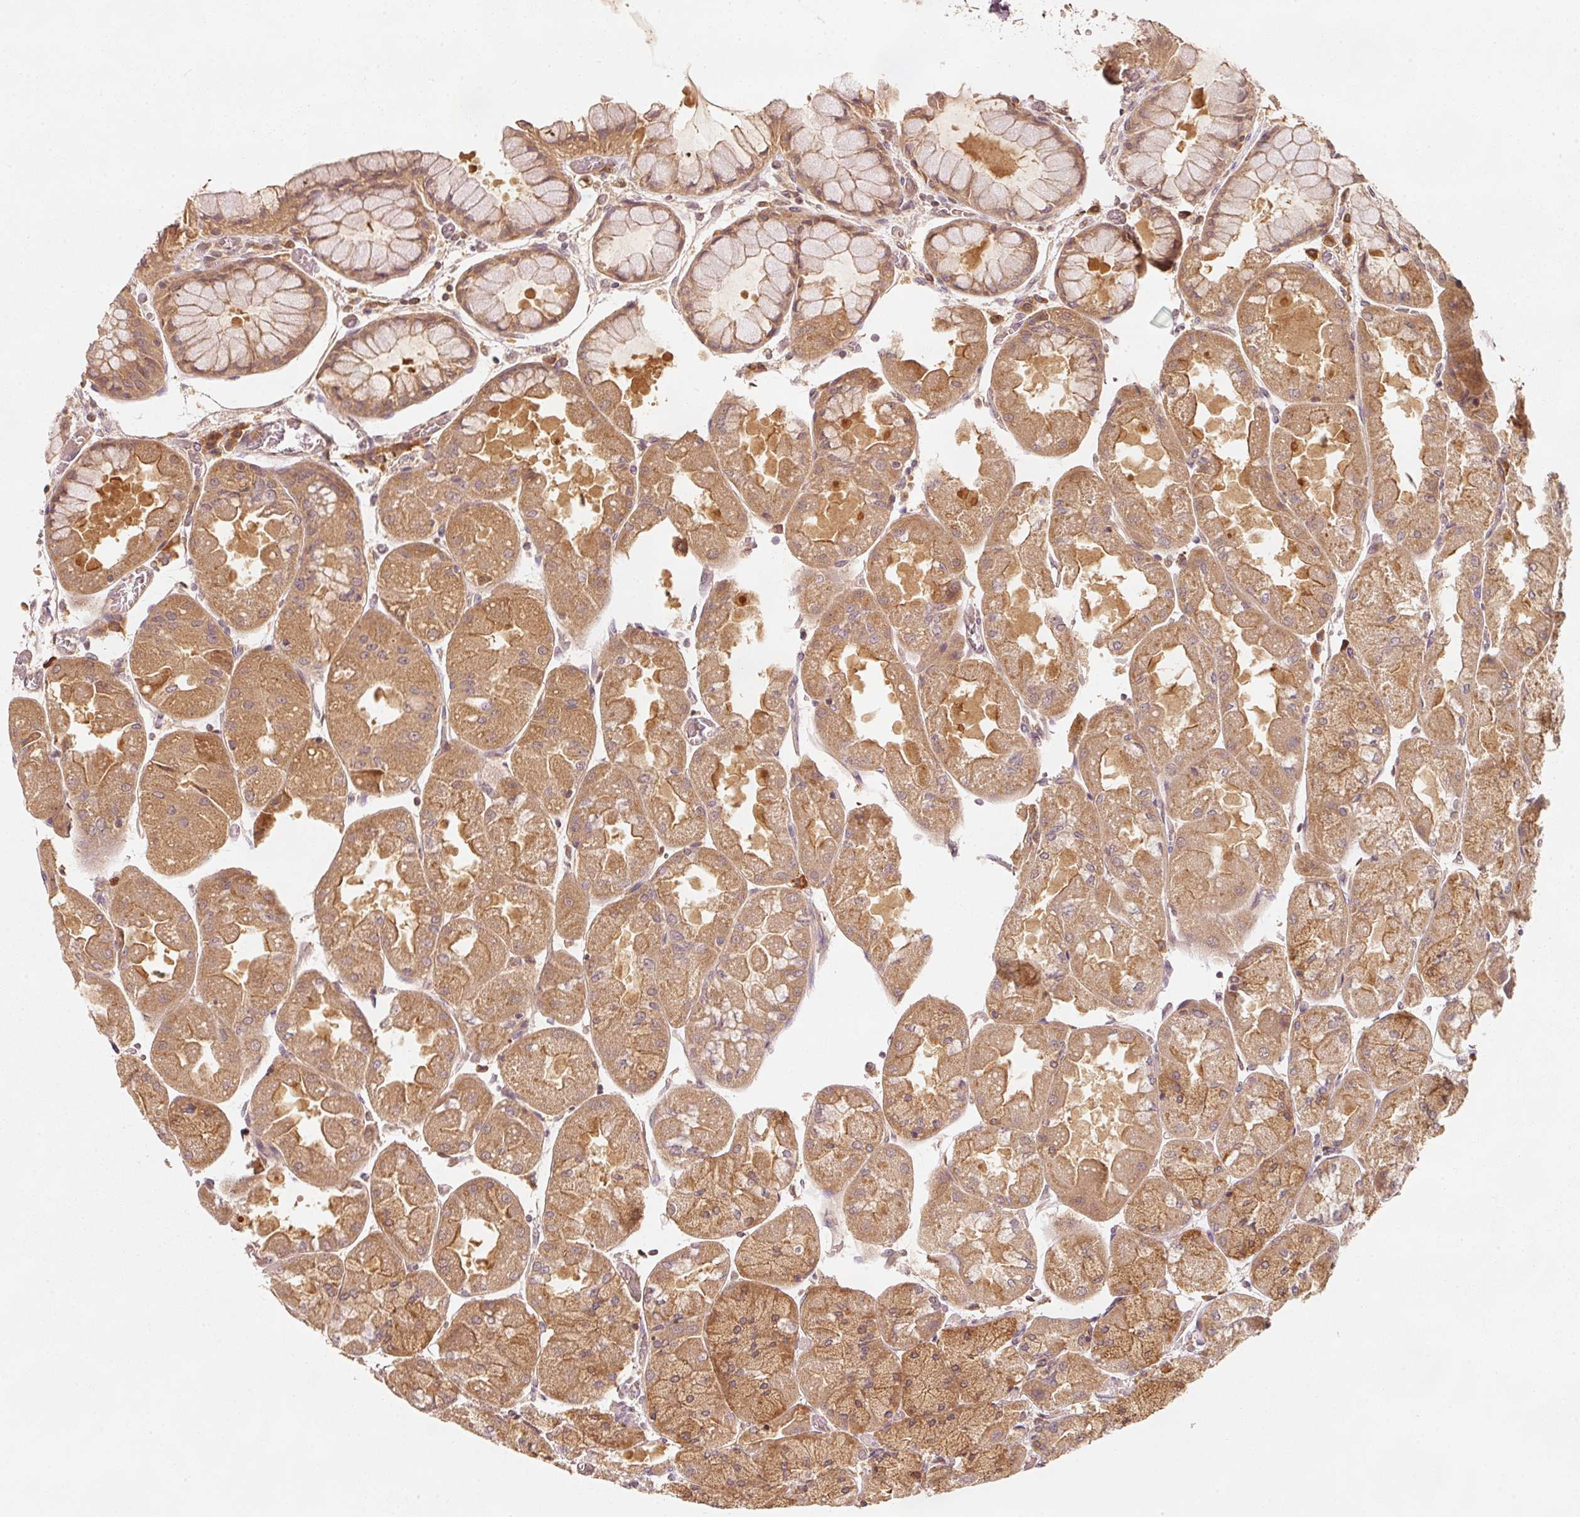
{"staining": {"intensity": "moderate", "quantity": ">75%", "location": "cytoplasmic/membranous"}, "tissue": "stomach", "cell_type": "Glandular cells", "image_type": "normal", "snomed": [{"axis": "morphology", "description": "Normal tissue, NOS"}, {"axis": "topography", "description": "Stomach"}], "caption": "High-magnification brightfield microscopy of normal stomach stained with DAB (3,3'-diaminobenzidine) (brown) and counterstained with hematoxylin (blue). glandular cells exhibit moderate cytoplasmic/membranous expression is present in about>75% of cells. The protein of interest is stained brown, and the nuclei are stained in blue (DAB IHC with brightfield microscopy, high magnification).", "gene": "RRAS2", "patient": {"sex": "female", "age": 61}}